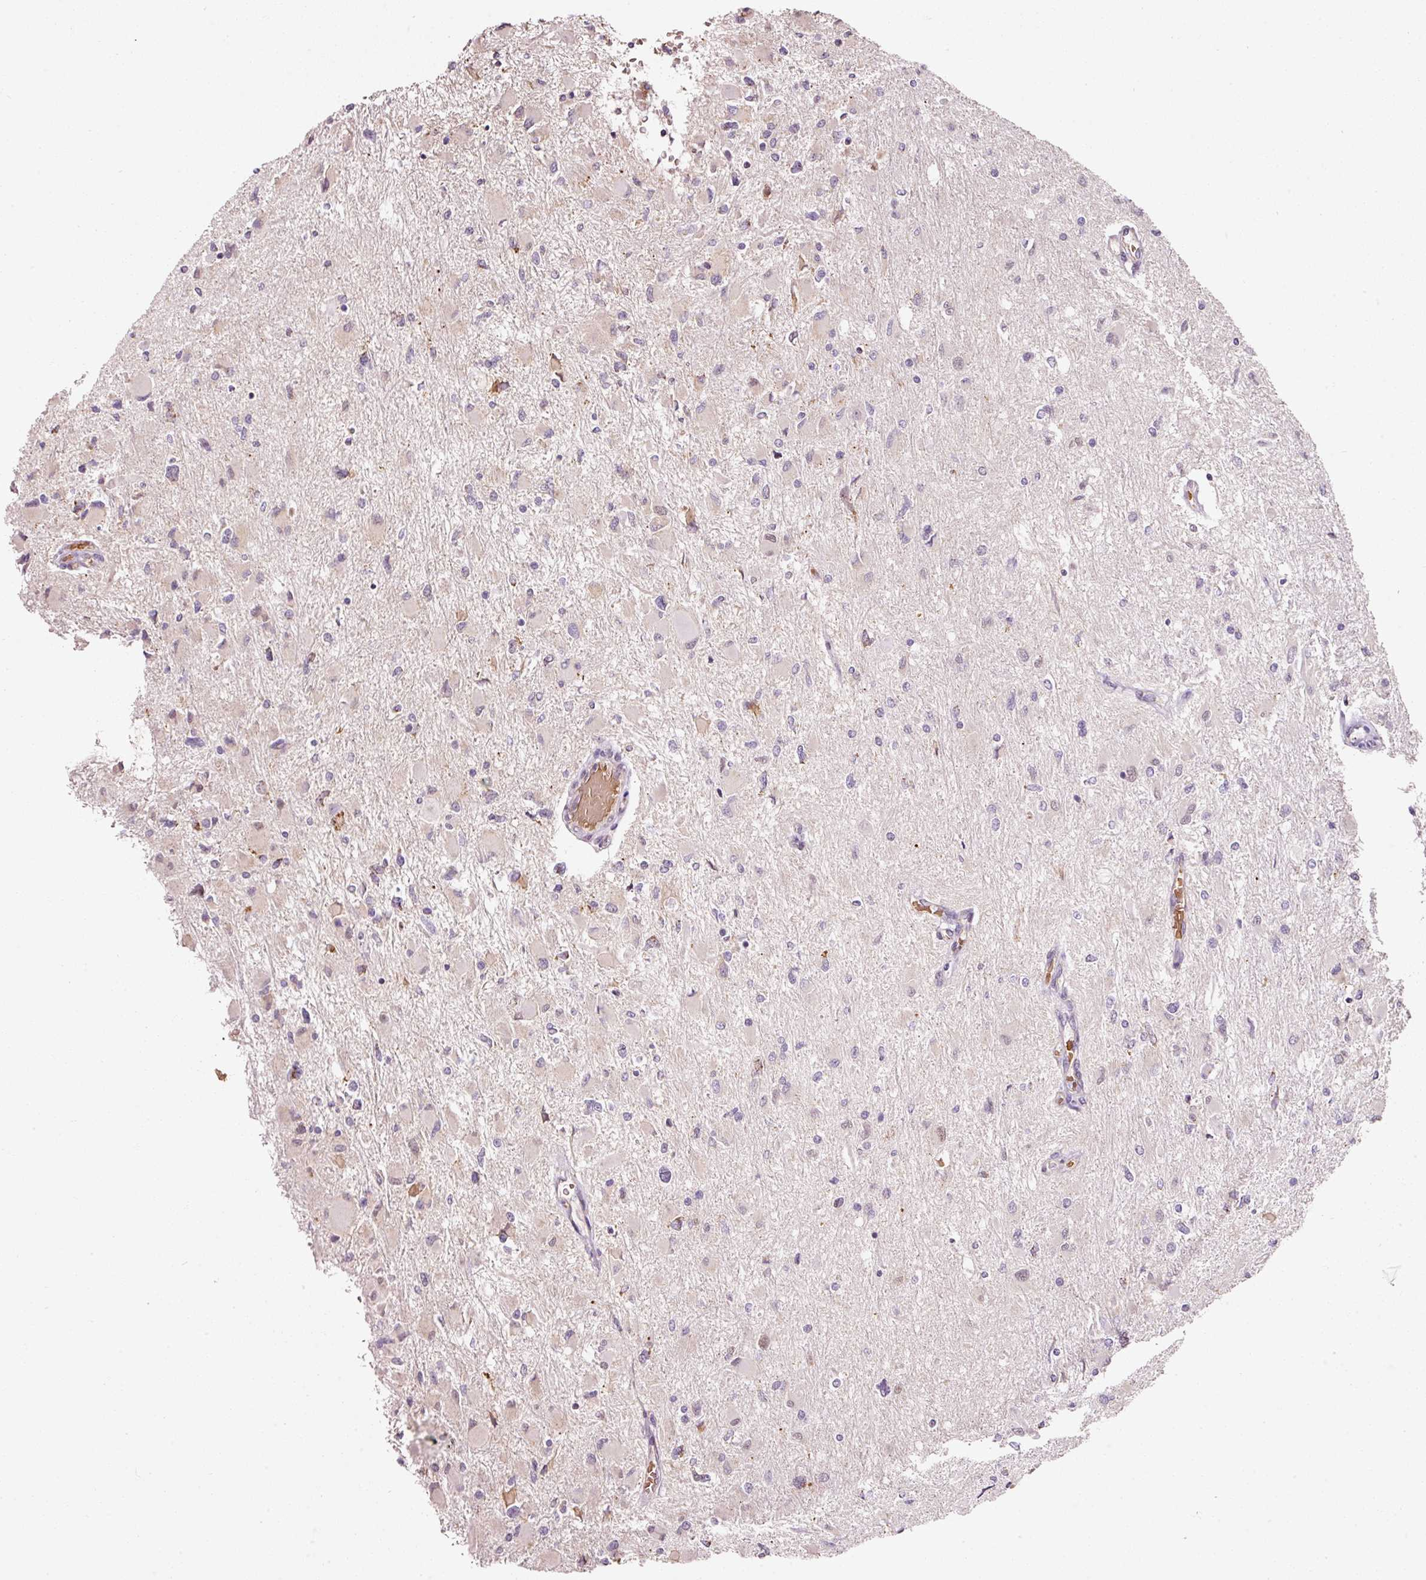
{"staining": {"intensity": "negative", "quantity": "none", "location": "none"}, "tissue": "glioma", "cell_type": "Tumor cells", "image_type": "cancer", "snomed": [{"axis": "morphology", "description": "Glioma, malignant, High grade"}, {"axis": "topography", "description": "Cerebral cortex"}], "caption": "Immunohistochemistry (IHC) of human high-grade glioma (malignant) exhibits no staining in tumor cells.", "gene": "ZNF460", "patient": {"sex": "female", "age": 36}}